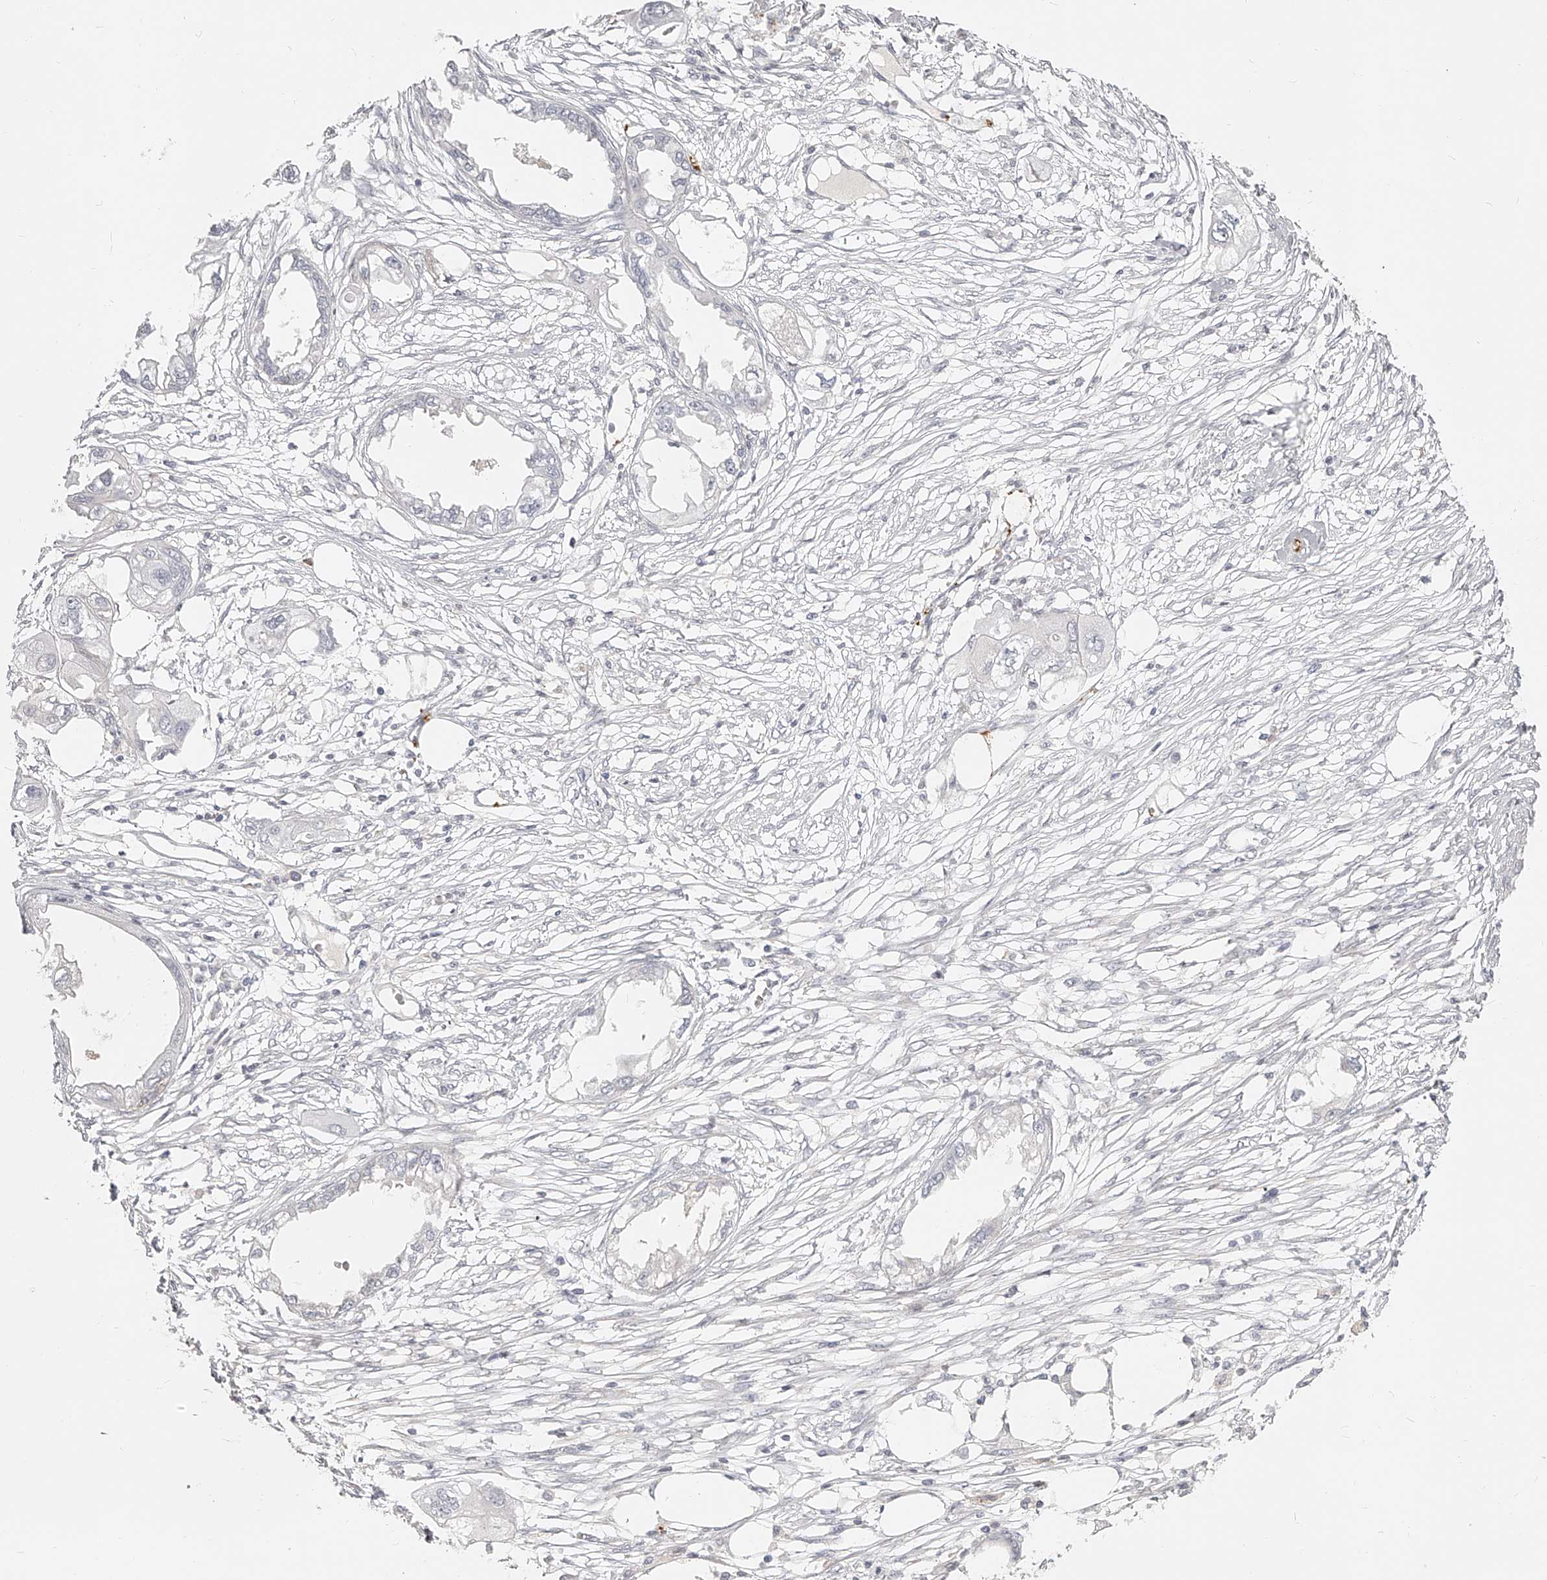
{"staining": {"intensity": "negative", "quantity": "none", "location": "none"}, "tissue": "endometrial cancer", "cell_type": "Tumor cells", "image_type": "cancer", "snomed": [{"axis": "morphology", "description": "Adenocarcinoma, NOS"}, {"axis": "morphology", "description": "Adenocarcinoma, metastatic, NOS"}, {"axis": "topography", "description": "Adipose tissue"}, {"axis": "topography", "description": "Endometrium"}], "caption": "IHC of human endometrial cancer reveals no expression in tumor cells.", "gene": "ITGB3", "patient": {"sex": "female", "age": 67}}